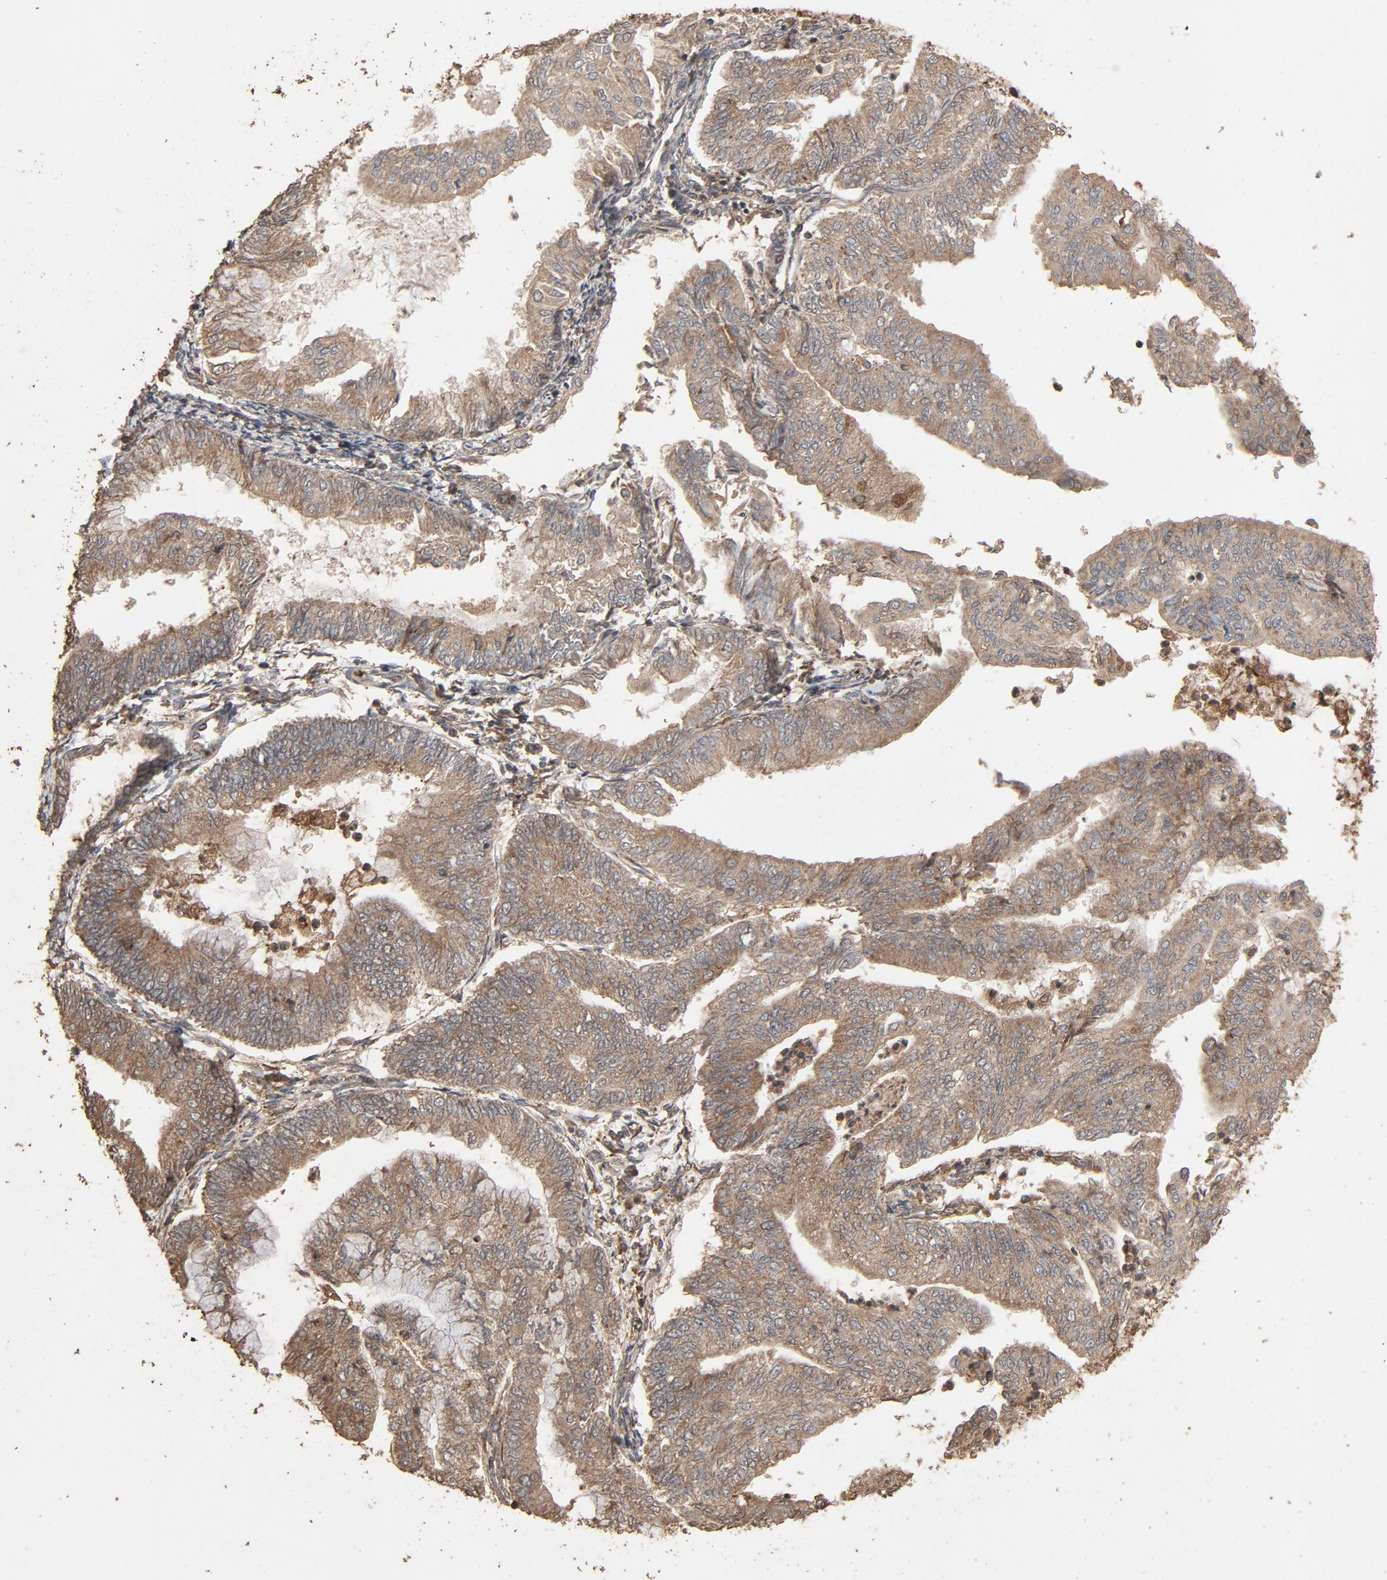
{"staining": {"intensity": "moderate", "quantity": "25%-75%", "location": "cytoplasmic/membranous"}, "tissue": "endometrial cancer", "cell_type": "Tumor cells", "image_type": "cancer", "snomed": [{"axis": "morphology", "description": "Adenocarcinoma, NOS"}, {"axis": "topography", "description": "Endometrium"}], "caption": "IHC of human endometrial cancer displays medium levels of moderate cytoplasmic/membranous positivity in approximately 25%-75% of tumor cells.", "gene": "RPS6KA6", "patient": {"sex": "female", "age": 59}}